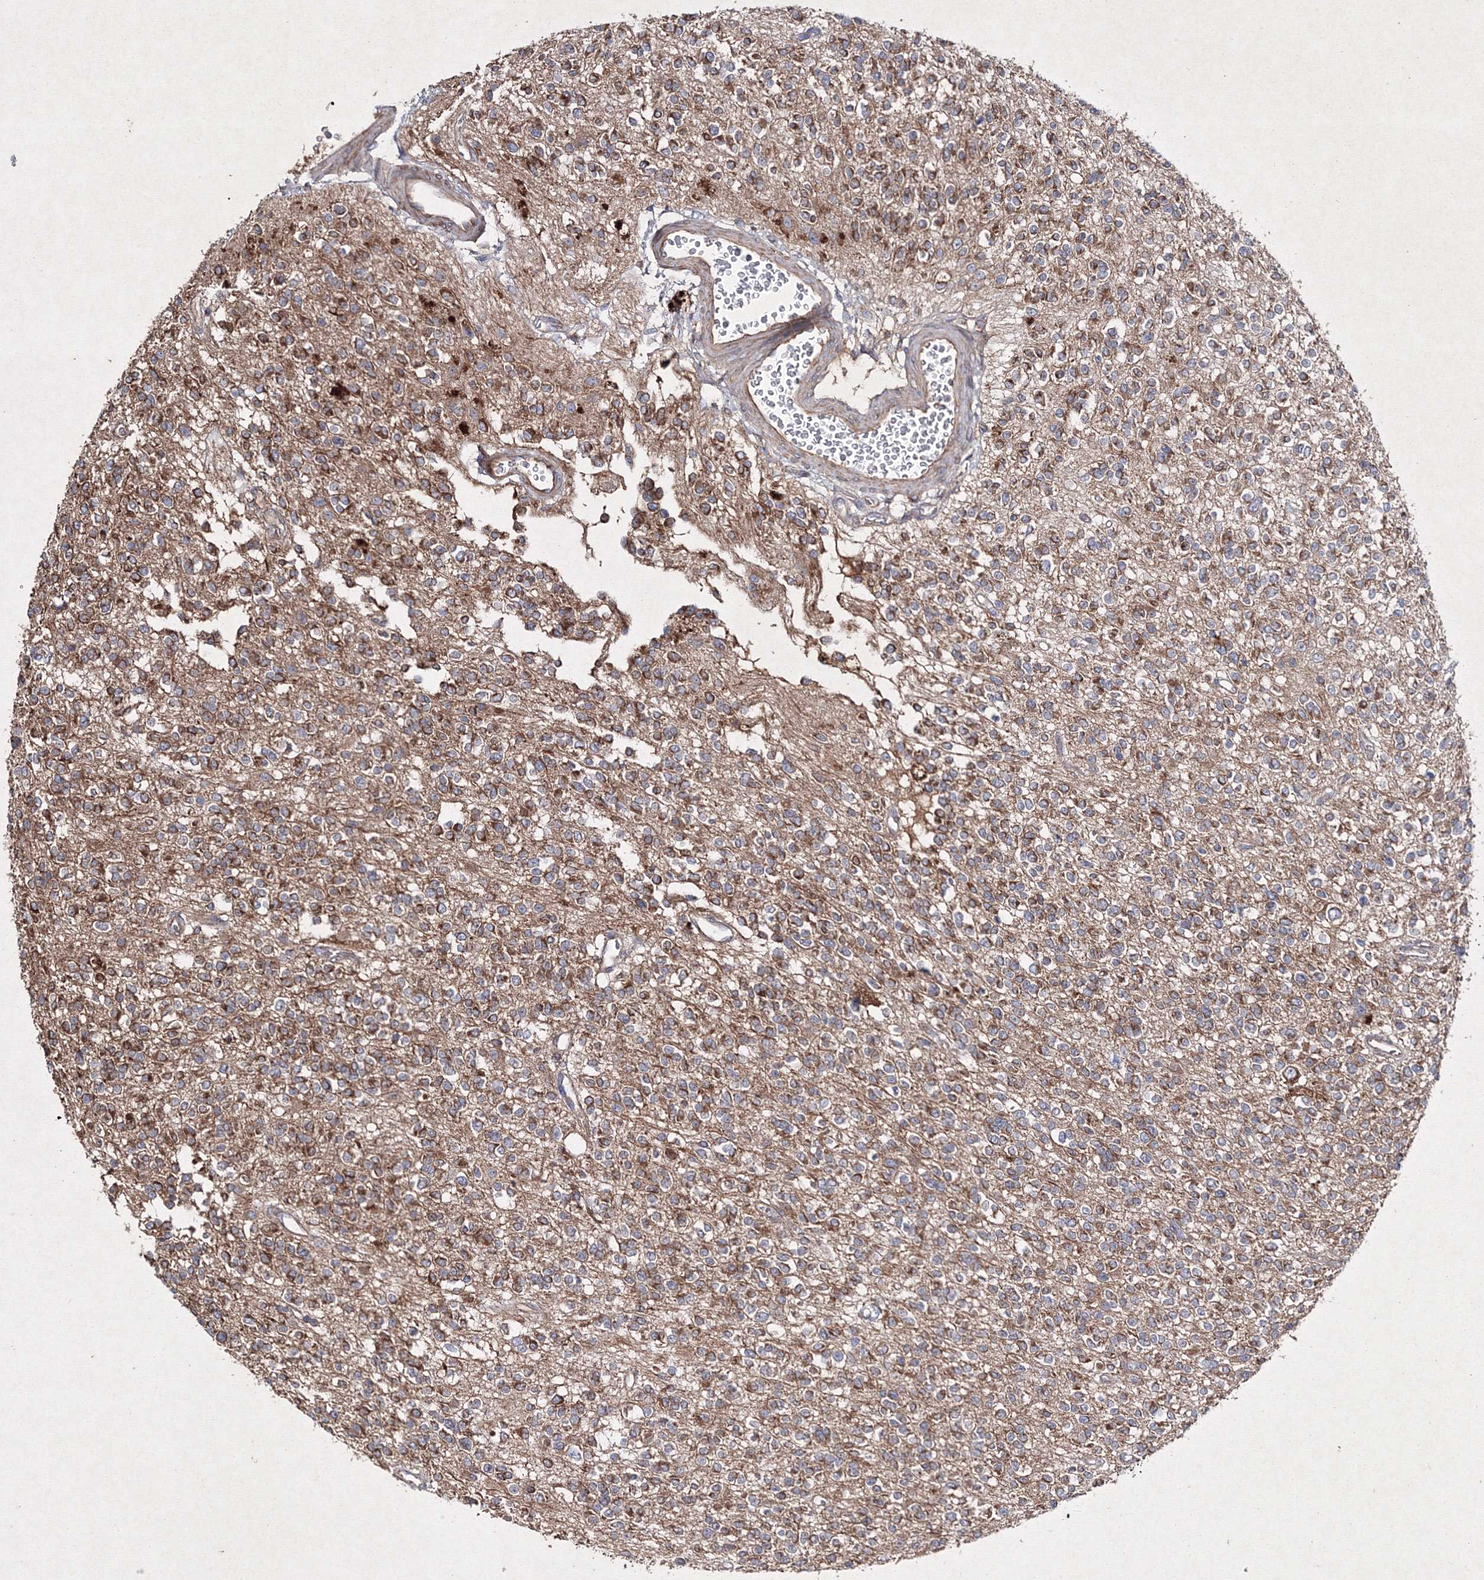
{"staining": {"intensity": "moderate", "quantity": ">75%", "location": "cytoplasmic/membranous"}, "tissue": "glioma", "cell_type": "Tumor cells", "image_type": "cancer", "snomed": [{"axis": "morphology", "description": "Glioma, malignant, High grade"}, {"axis": "topography", "description": "Brain"}], "caption": "Protein analysis of glioma tissue demonstrates moderate cytoplasmic/membranous positivity in about >75% of tumor cells.", "gene": "GFM1", "patient": {"sex": "male", "age": 34}}